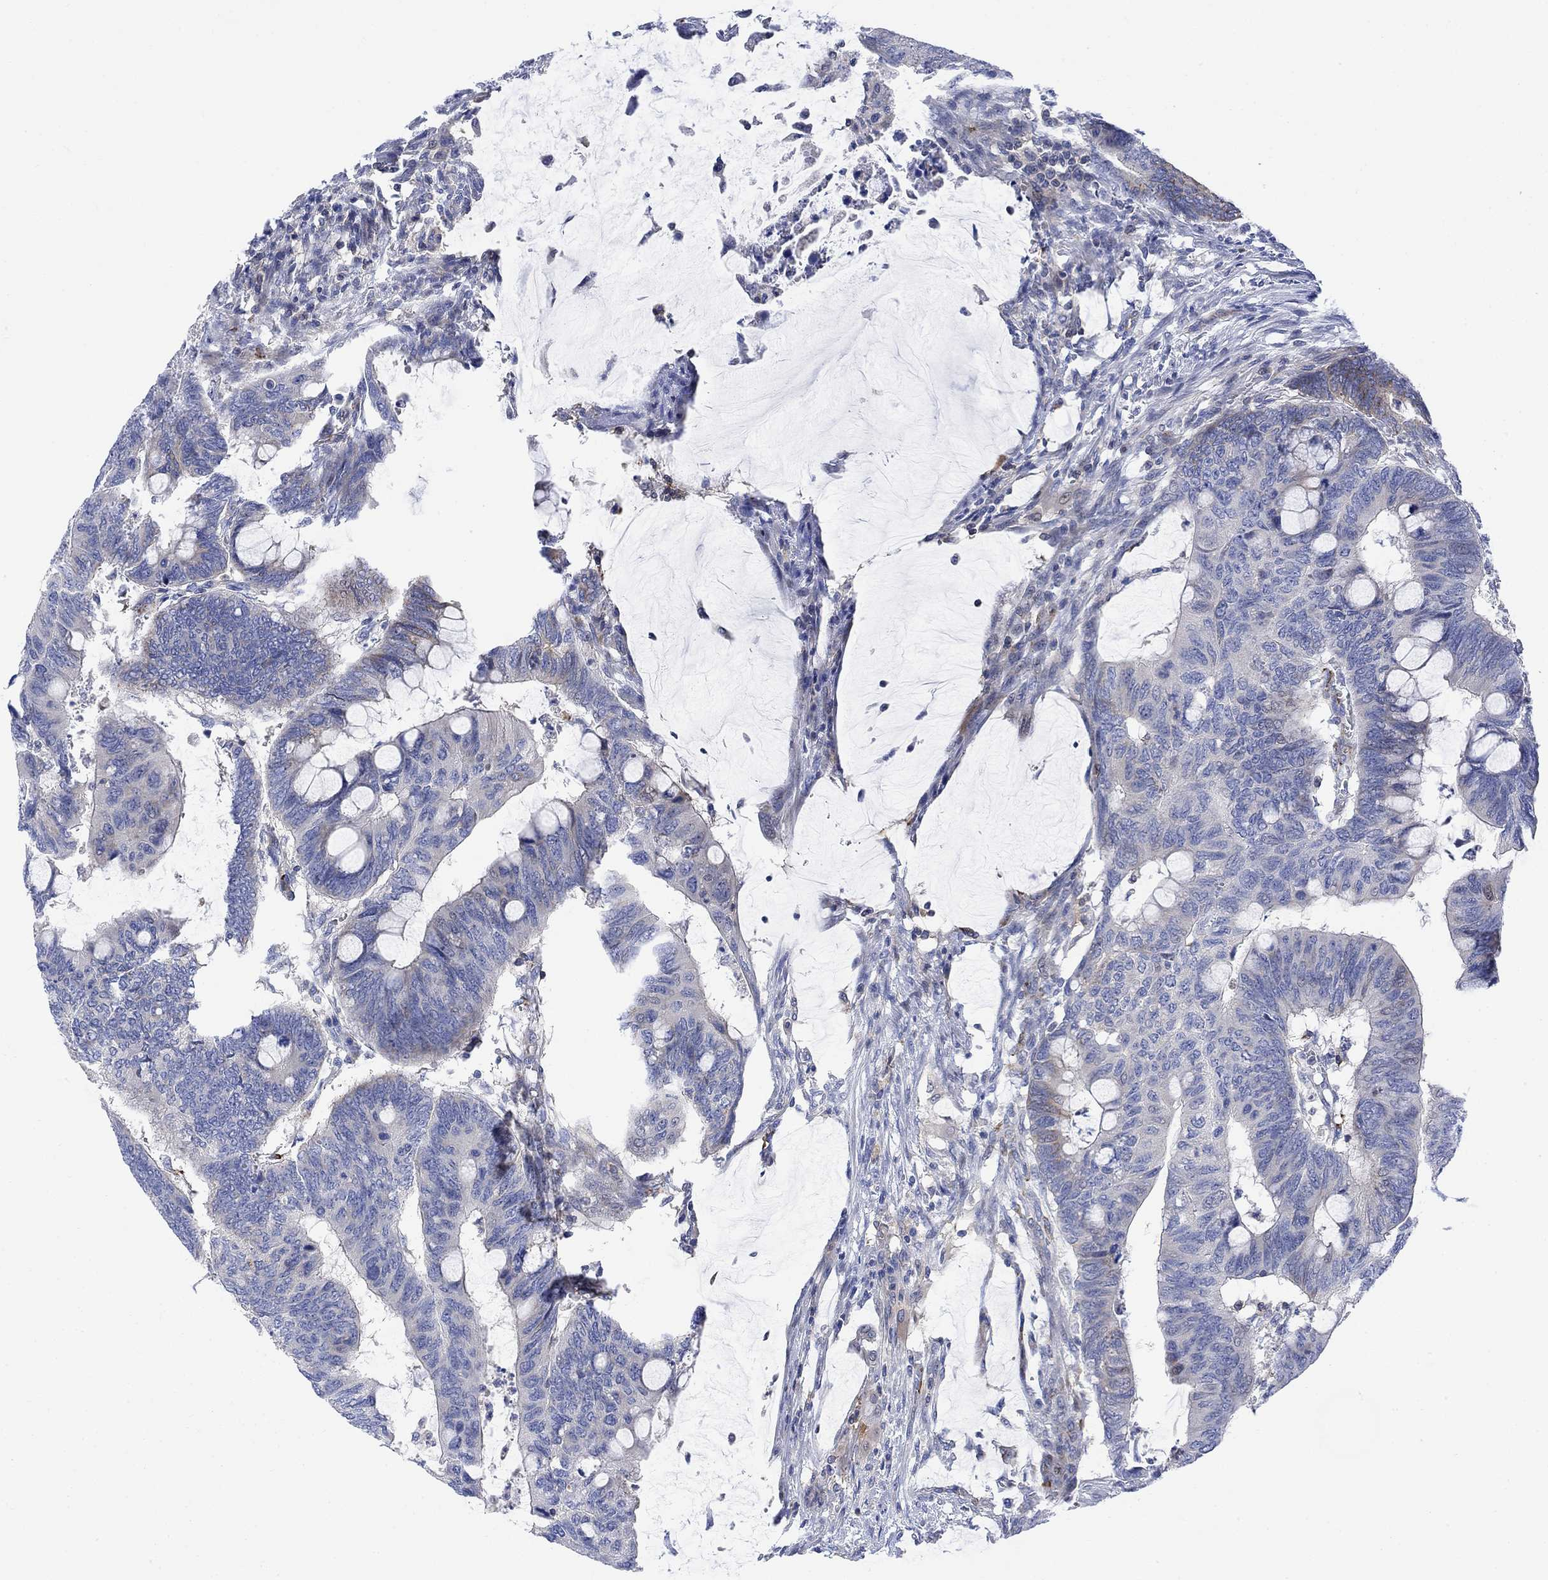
{"staining": {"intensity": "negative", "quantity": "none", "location": "none"}, "tissue": "colorectal cancer", "cell_type": "Tumor cells", "image_type": "cancer", "snomed": [{"axis": "morphology", "description": "Normal tissue, NOS"}, {"axis": "morphology", "description": "Adenocarcinoma, NOS"}, {"axis": "topography", "description": "Rectum"}, {"axis": "topography", "description": "Peripheral nerve tissue"}], "caption": "High power microscopy photomicrograph of an immunohistochemistry (IHC) image of colorectal cancer (adenocarcinoma), revealing no significant expression in tumor cells. (DAB IHC, high magnification).", "gene": "ARSK", "patient": {"sex": "male", "age": 92}}